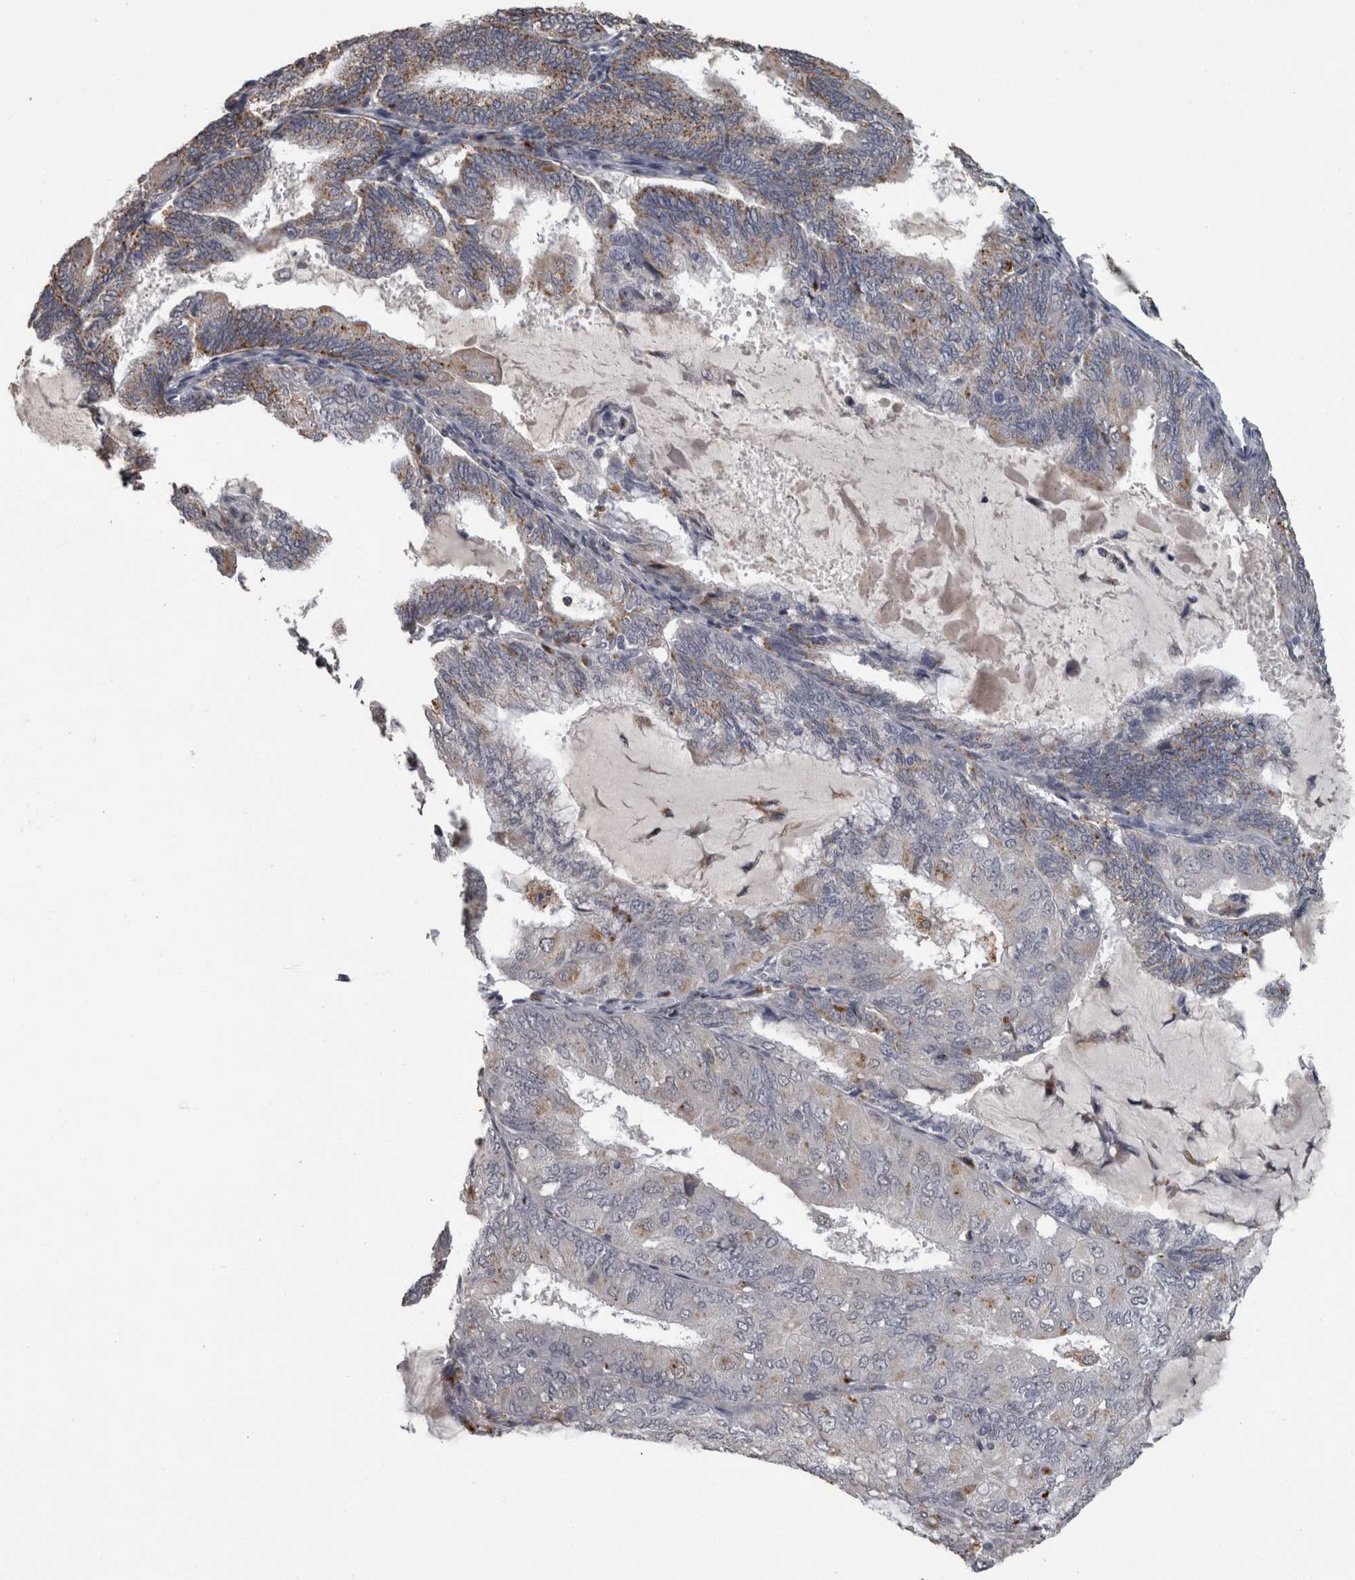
{"staining": {"intensity": "moderate", "quantity": "<25%", "location": "cytoplasmic/membranous"}, "tissue": "endometrial cancer", "cell_type": "Tumor cells", "image_type": "cancer", "snomed": [{"axis": "morphology", "description": "Adenocarcinoma, NOS"}, {"axis": "topography", "description": "Endometrium"}], "caption": "IHC of human adenocarcinoma (endometrial) exhibits low levels of moderate cytoplasmic/membranous positivity in about <25% of tumor cells.", "gene": "NAAA", "patient": {"sex": "female", "age": 81}}